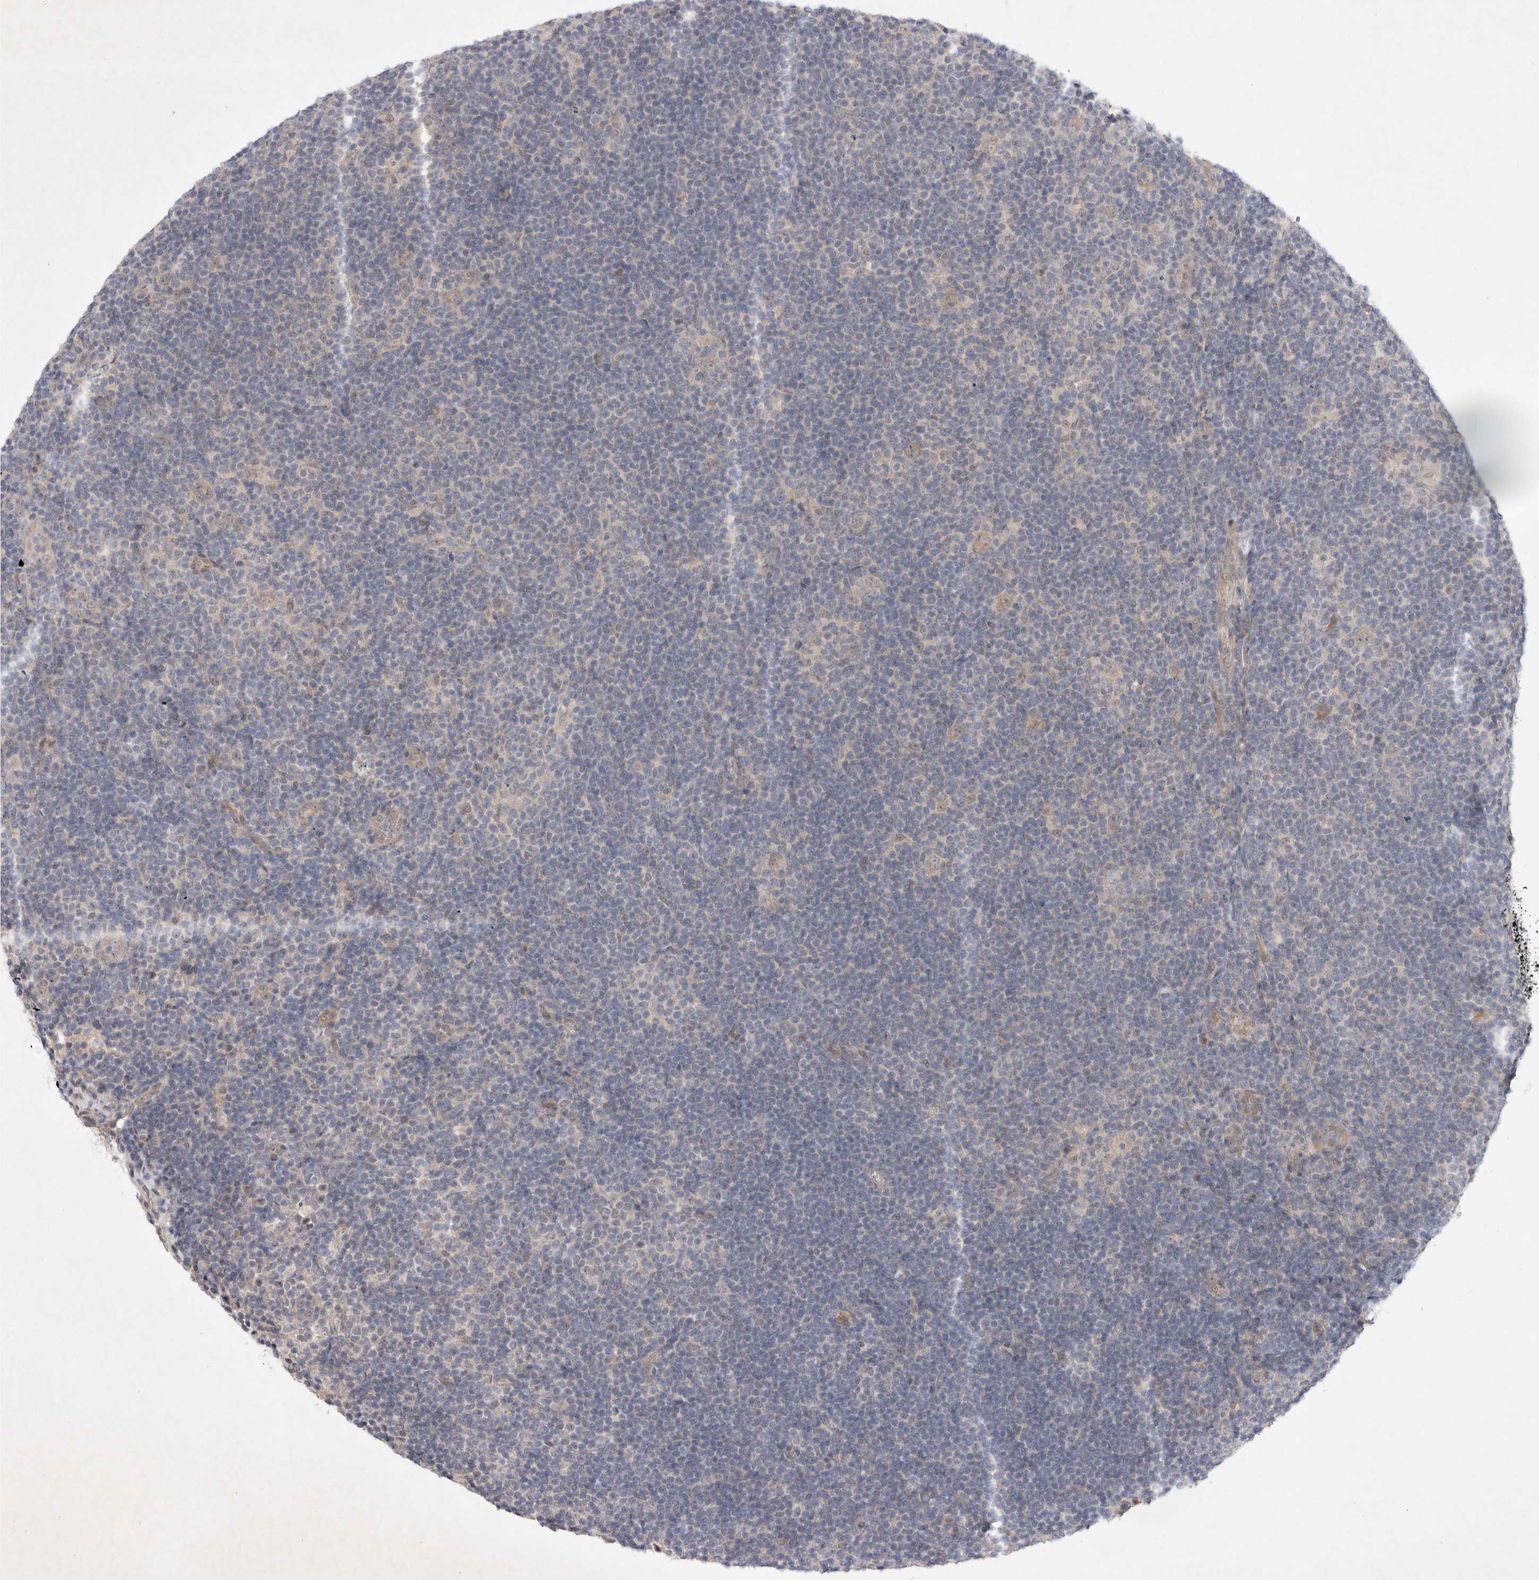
{"staining": {"intensity": "weak", "quantity": "<25%", "location": "cytoplasmic/membranous"}, "tissue": "lymphoma", "cell_type": "Tumor cells", "image_type": "cancer", "snomed": [{"axis": "morphology", "description": "Hodgkin's disease, NOS"}, {"axis": "topography", "description": "Lymph node"}], "caption": "A histopathology image of lymphoma stained for a protein reveals no brown staining in tumor cells.", "gene": "PTPDC1", "patient": {"sex": "female", "age": 57}}